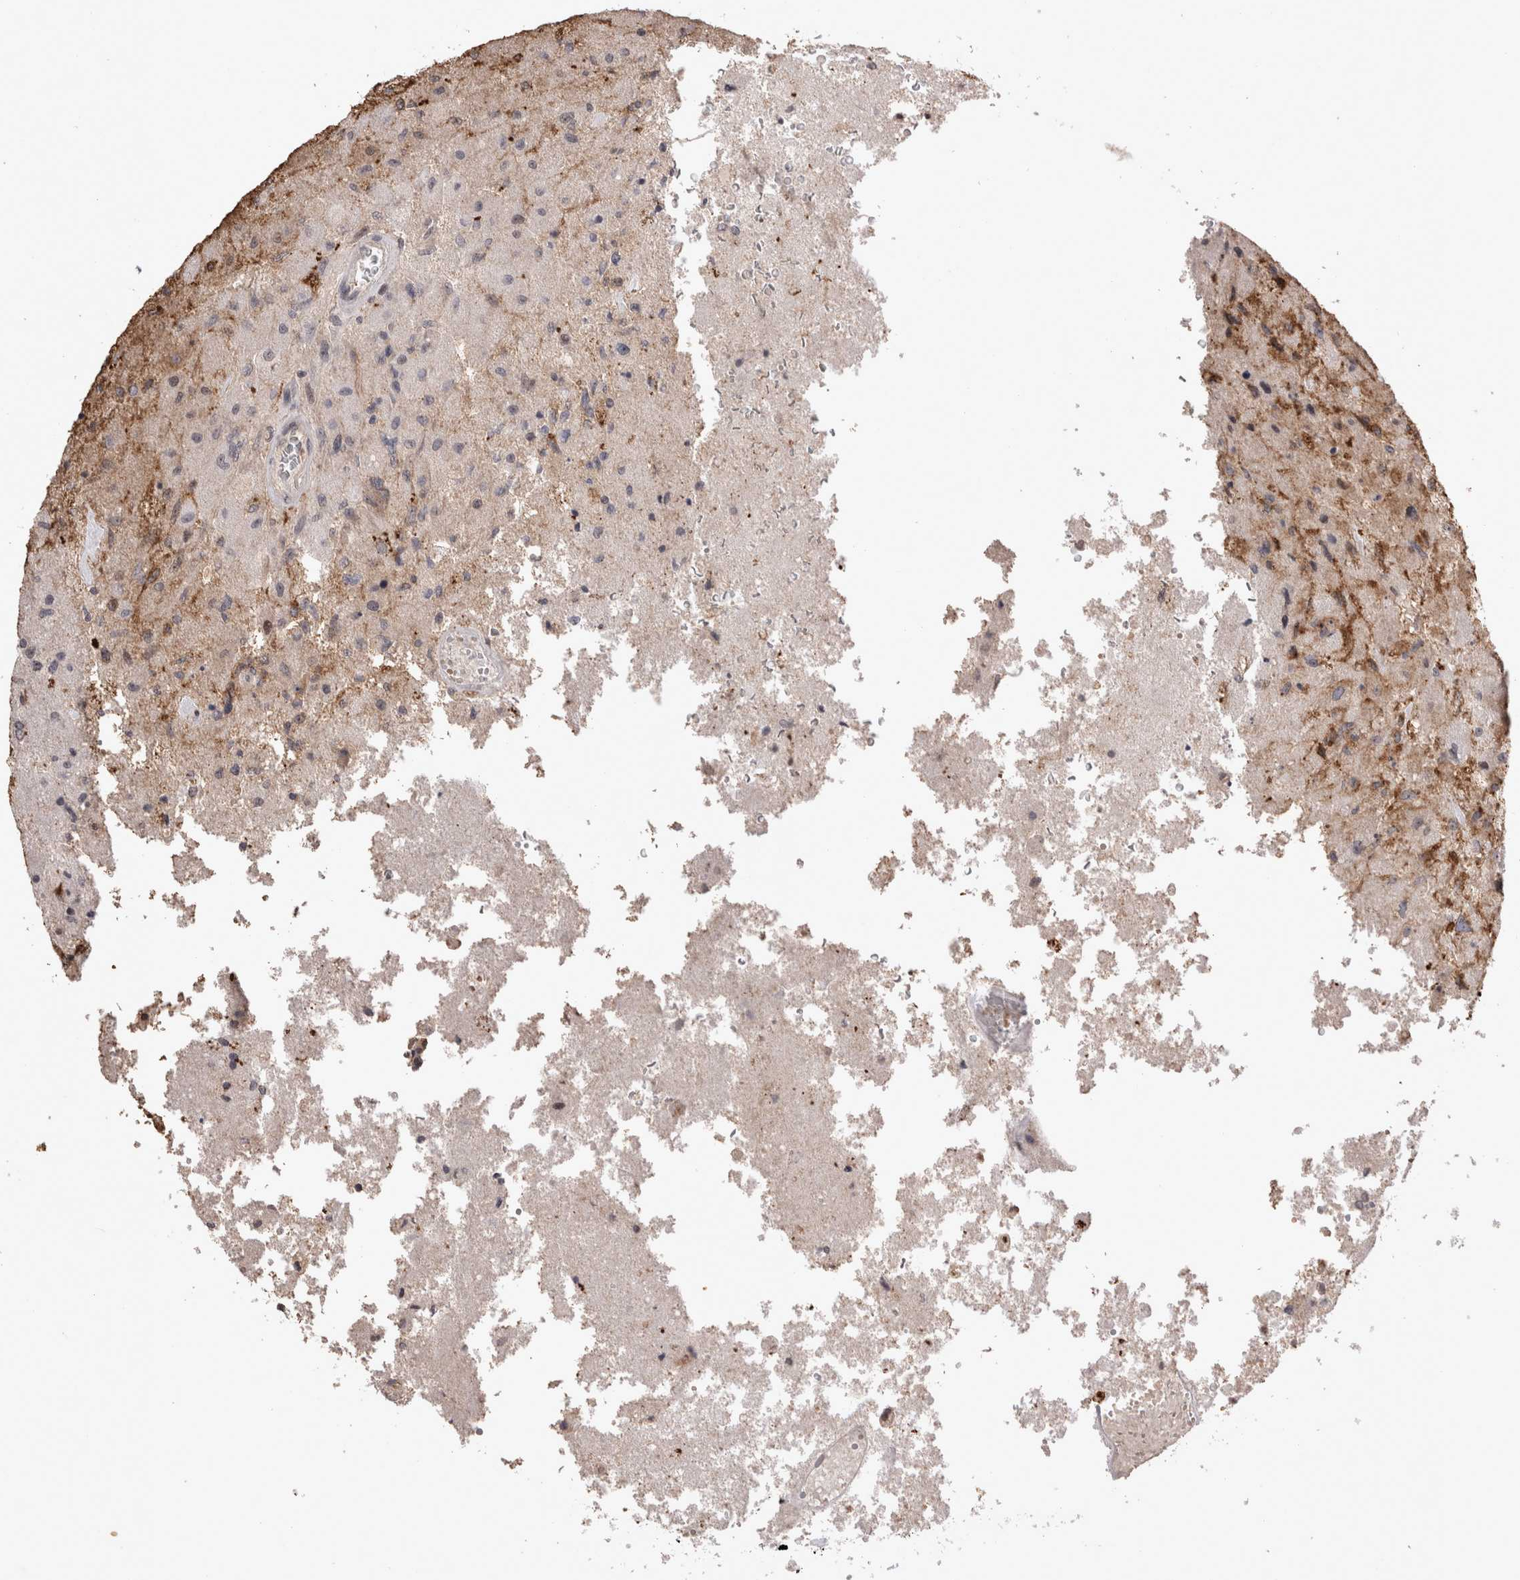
{"staining": {"intensity": "moderate", "quantity": "25%-75%", "location": "cytoplasmic/membranous,nuclear"}, "tissue": "glioma", "cell_type": "Tumor cells", "image_type": "cancer", "snomed": [{"axis": "morphology", "description": "Normal tissue, NOS"}, {"axis": "morphology", "description": "Glioma, malignant, High grade"}, {"axis": "topography", "description": "Cerebral cortex"}], "caption": "Immunohistochemical staining of glioma displays medium levels of moderate cytoplasmic/membranous and nuclear protein staining in approximately 25%-75% of tumor cells.", "gene": "STK11", "patient": {"sex": "male", "age": 77}}